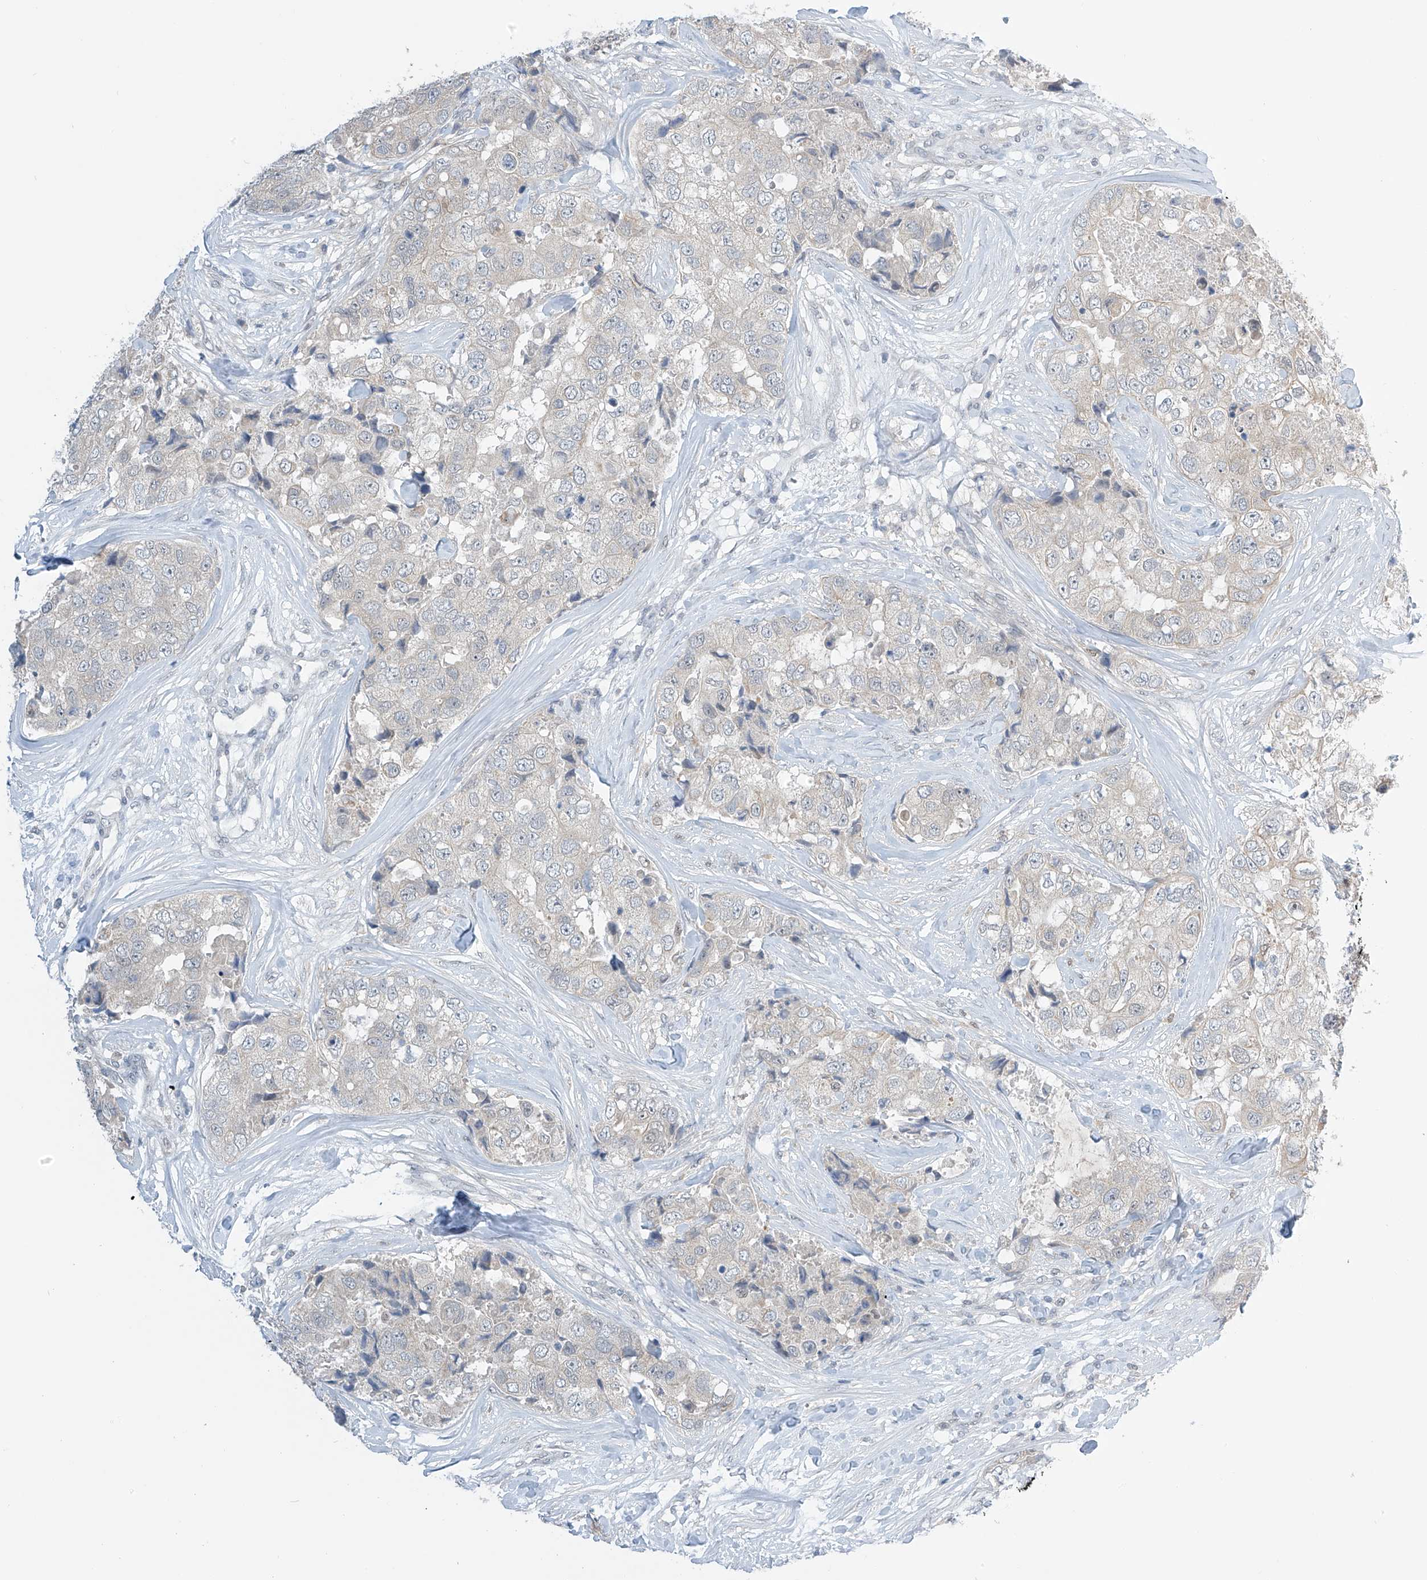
{"staining": {"intensity": "negative", "quantity": "none", "location": "none"}, "tissue": "breast cancer", "cell_type": "Tumor cells", "image_type": "cancer", "snomed": [{"axis": "morphology", "description": "Duct carcinoma"}, {"axis": "topography", "description": "Breast"}], "caption": "The immunohistochemistry image has no significant expression in tumor cells of breast cancer tissue. (Immunohistochemistry, brightfield microscopy, high magnification).", "gene": "APLF", "patient": {"sex": "female", "age": 62}}